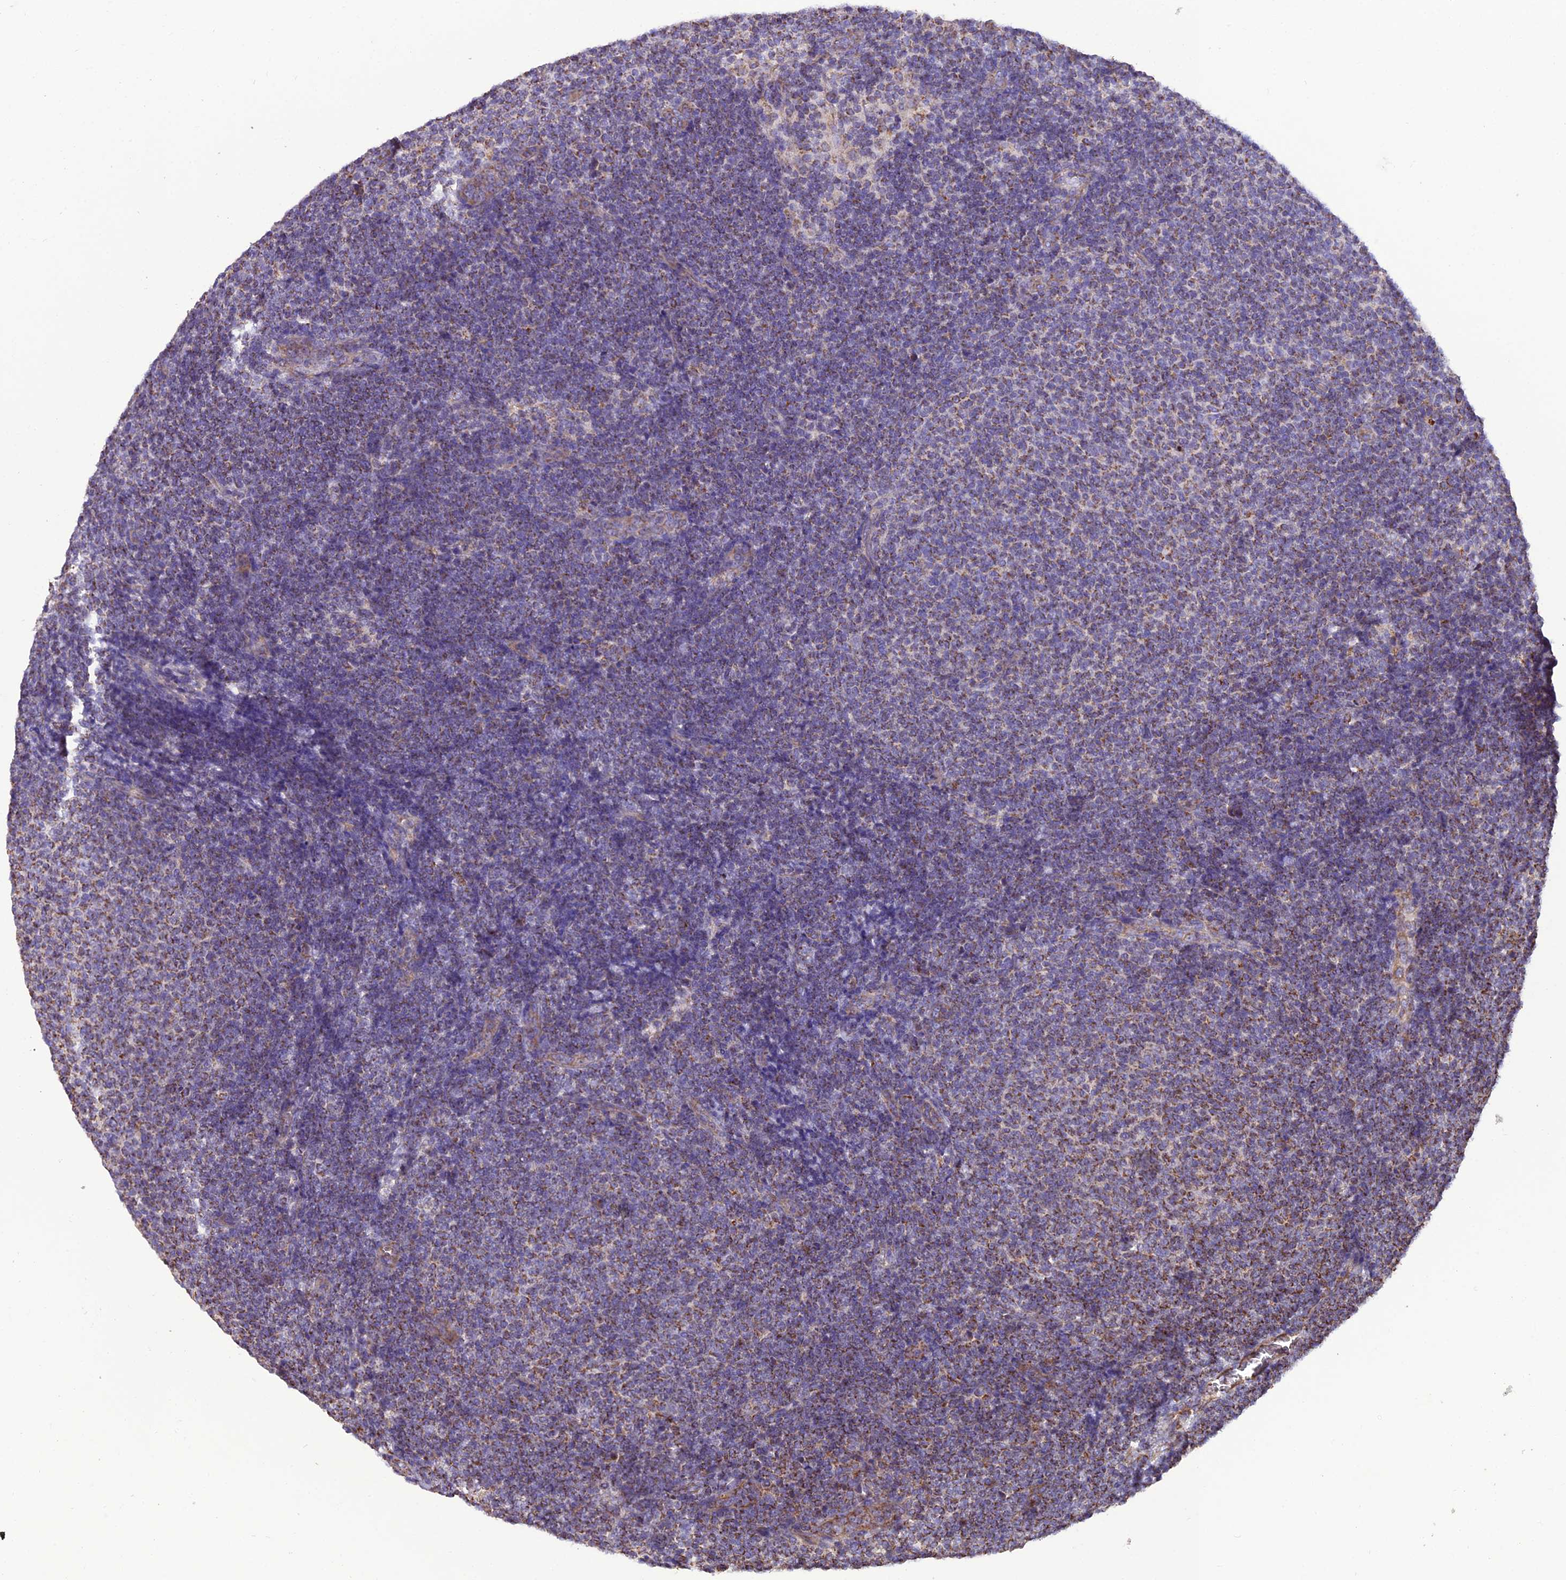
{"staining": {"intensity": "moderate", "quantity": "25%-75%", "location": "cytoplasmic/membranous"}, "tissue": "lymphoma", "cell_type": "Tumor cells", "image_type": "cancer", "snomed": [{"axis": "morphology", "description": "Malignant lymphoma, non-Hodgkin's type, Low grade"}, {"axis": "topography", "description": "Lymph node"}], "caption": "Malignant lymphoma, non-Hodgkin's type (low-grade) stained for a protein reveals moderate cytoplasmic/membranous positivity in tumor cells.", "gene": "GPD1", "patient": {"sex": "male", "age": 66}}